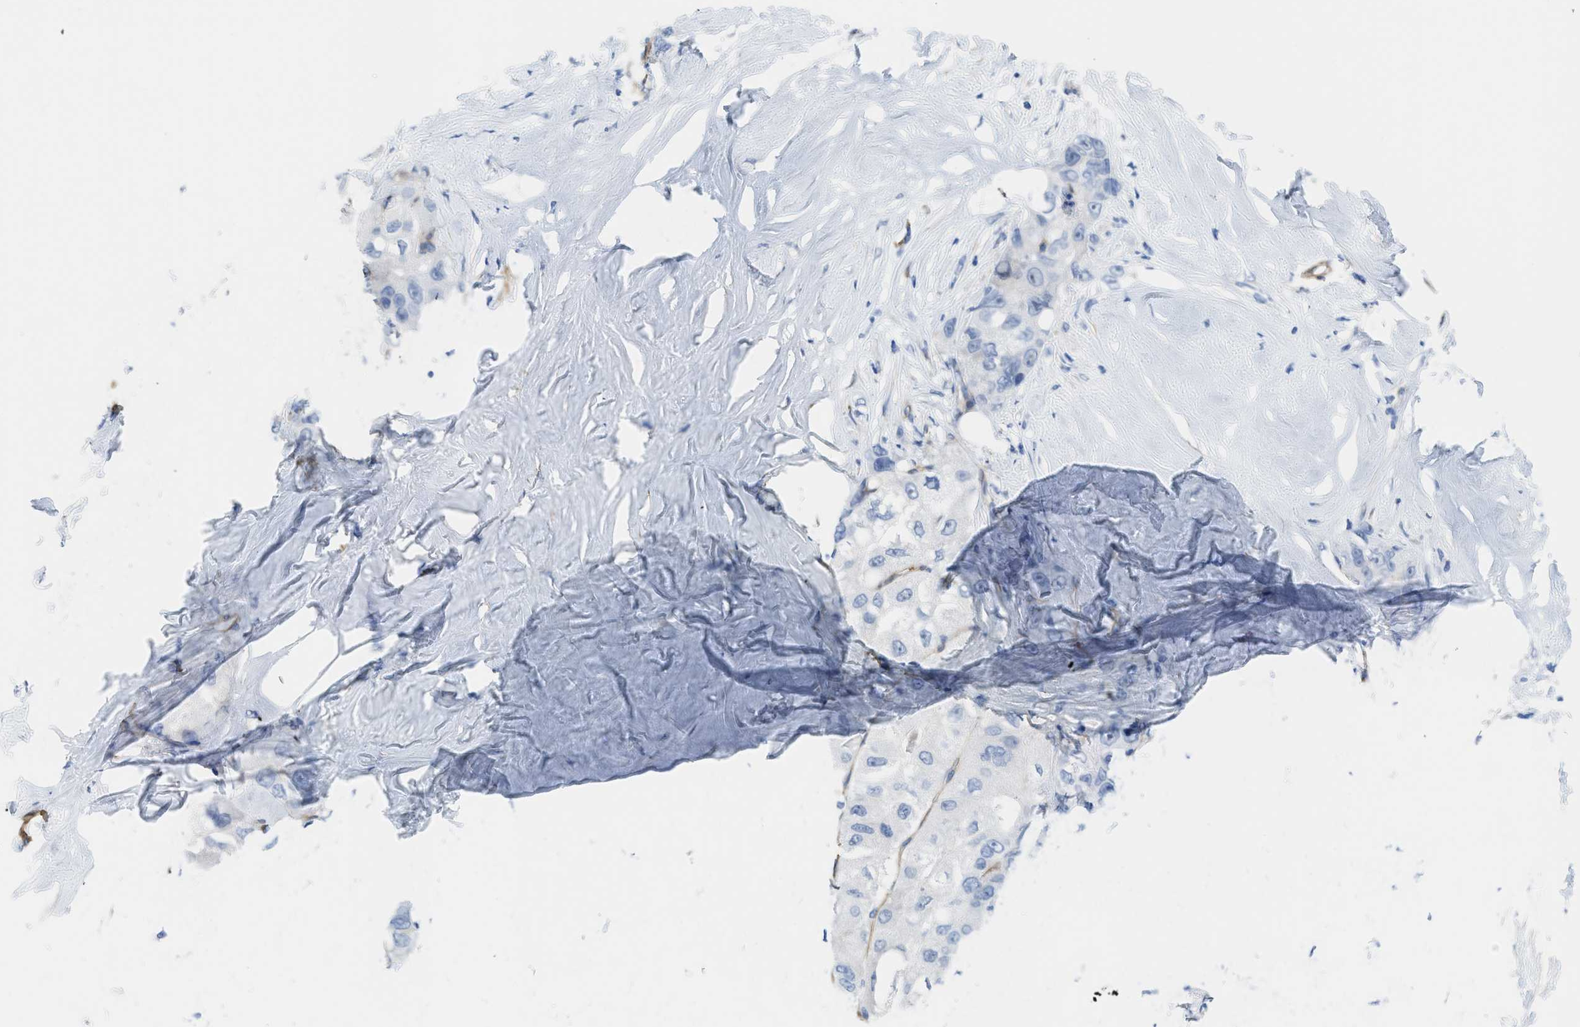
{"staining": {"intensity": "negative", "quantity": "none", "location": "none"}, "tissue": "liver cancer", "cell_type": "Tumor cells", "image_type": "cancer", "snomed": [{"axis": "morphology", "description": "Carcinoma, Hepatocellular, NOS"}, {"axis": "topography", "description": "Liver"}], "caption": "Liver hepatocellular carcinoma was stained to show a protein in brown. There is no significant staining in tumor cells. The staining was performed using DAB (3,3'-diaminobenzidine) to visualize the protein expression in brown, while the nuclei were stained in blue with hematoxylin (Magnification: 20x).", "gene": "TUB", "patient": {"sex": "male", "age": 80}}